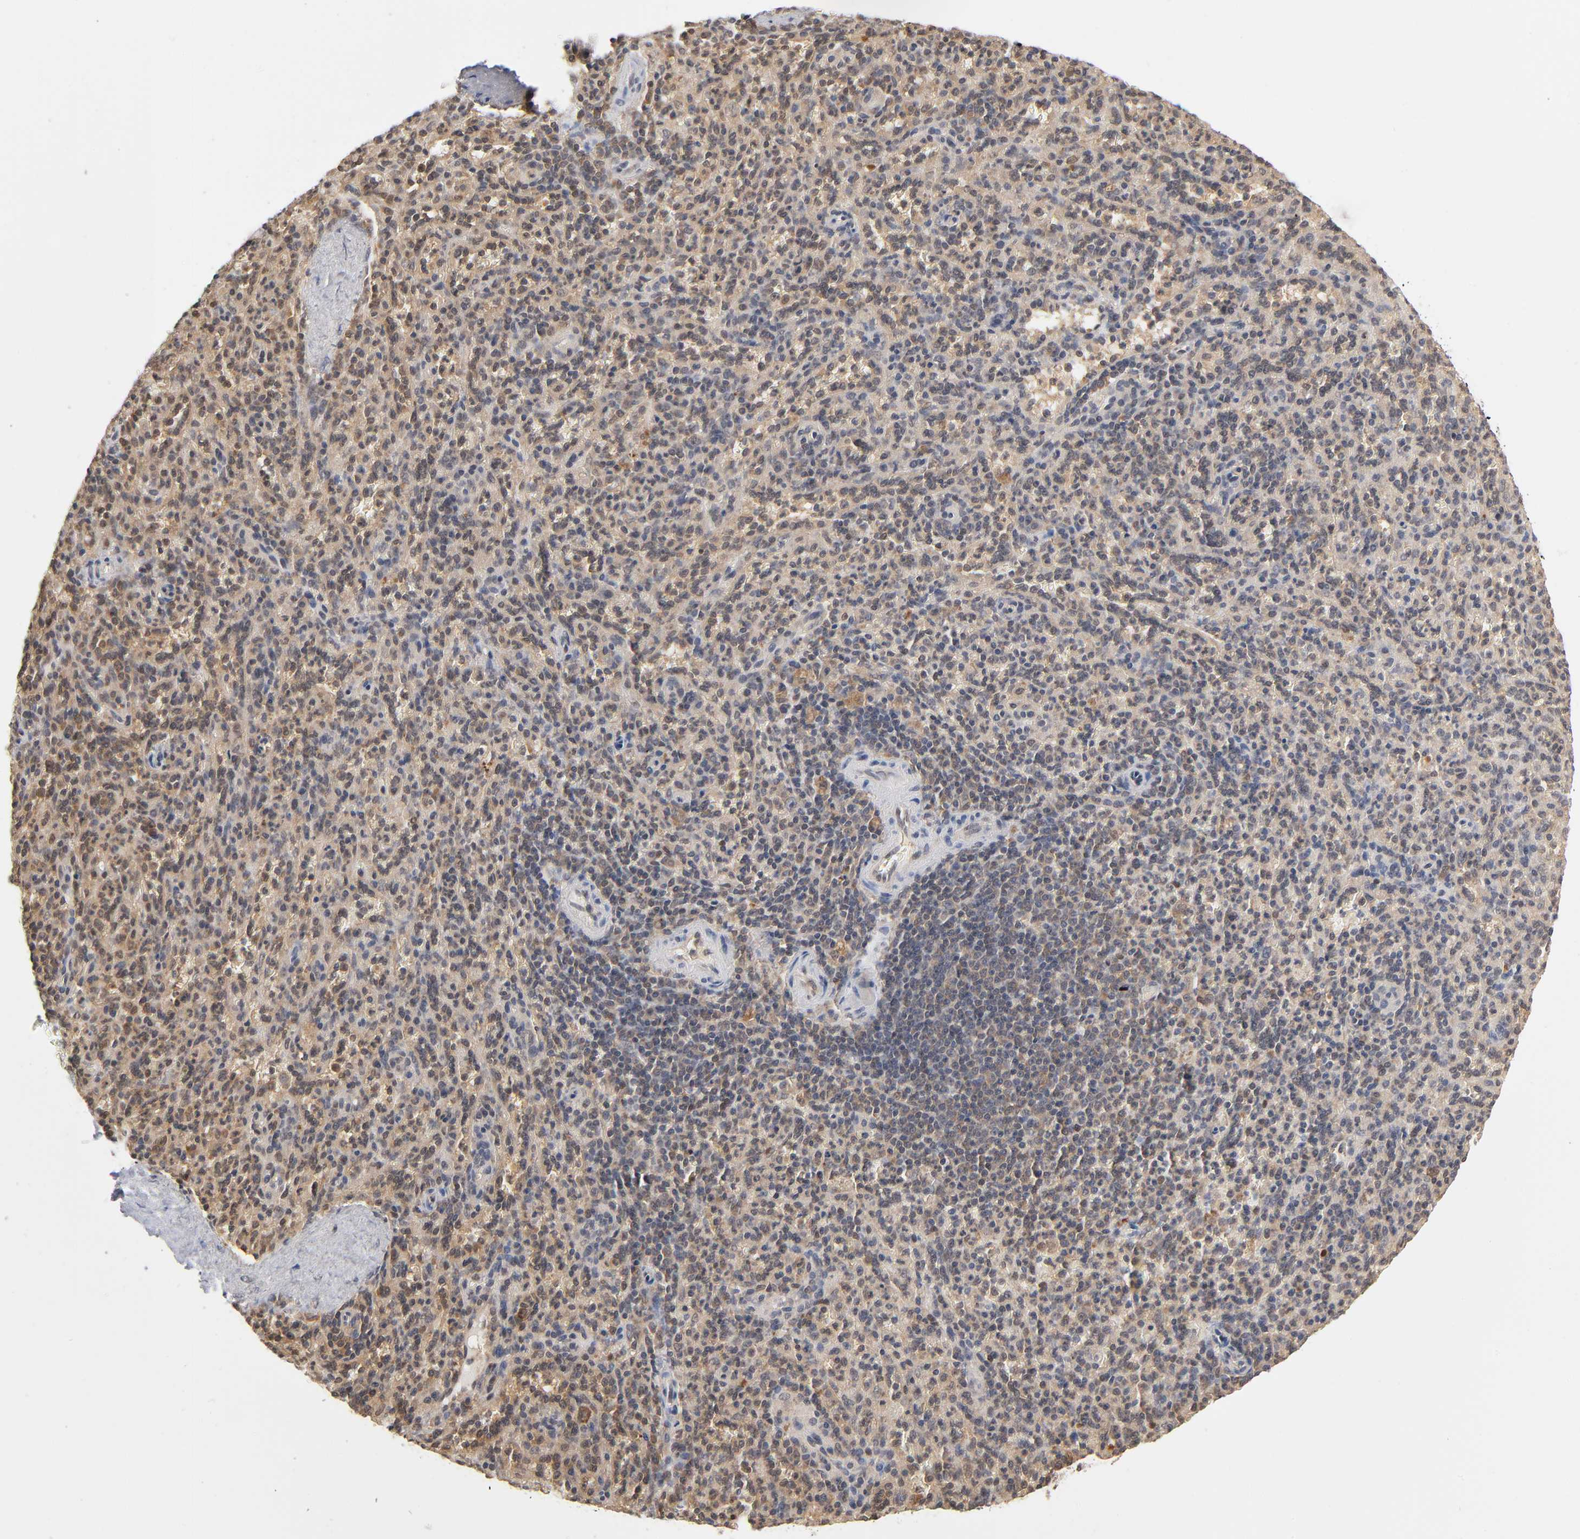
{"staining": {"intensity": "moderate", "quantity": "<25%", "location": "cytoplasmic/membranous"}, "tissue": "spleen", "cell_type": "Cells in red pulp", "image_type": "normal", "snomed": [{"axis": "morphology", "description": "Normal tissue, NOS"}, {"axis": "topography", "description": "Spleen"}], "caption": "Immunohistochemical staining of benign human spleen demonstrates moderate cytoplasmic/membranous protein positivity in approximately <25% of cells in red pulp. The staining was performed using DAB, with brown indicating positive protein expression. Nuclei are stained blue with hematoxylin.", "gene": "DFFB", "patient": {"sex": "male", "age": 36}}